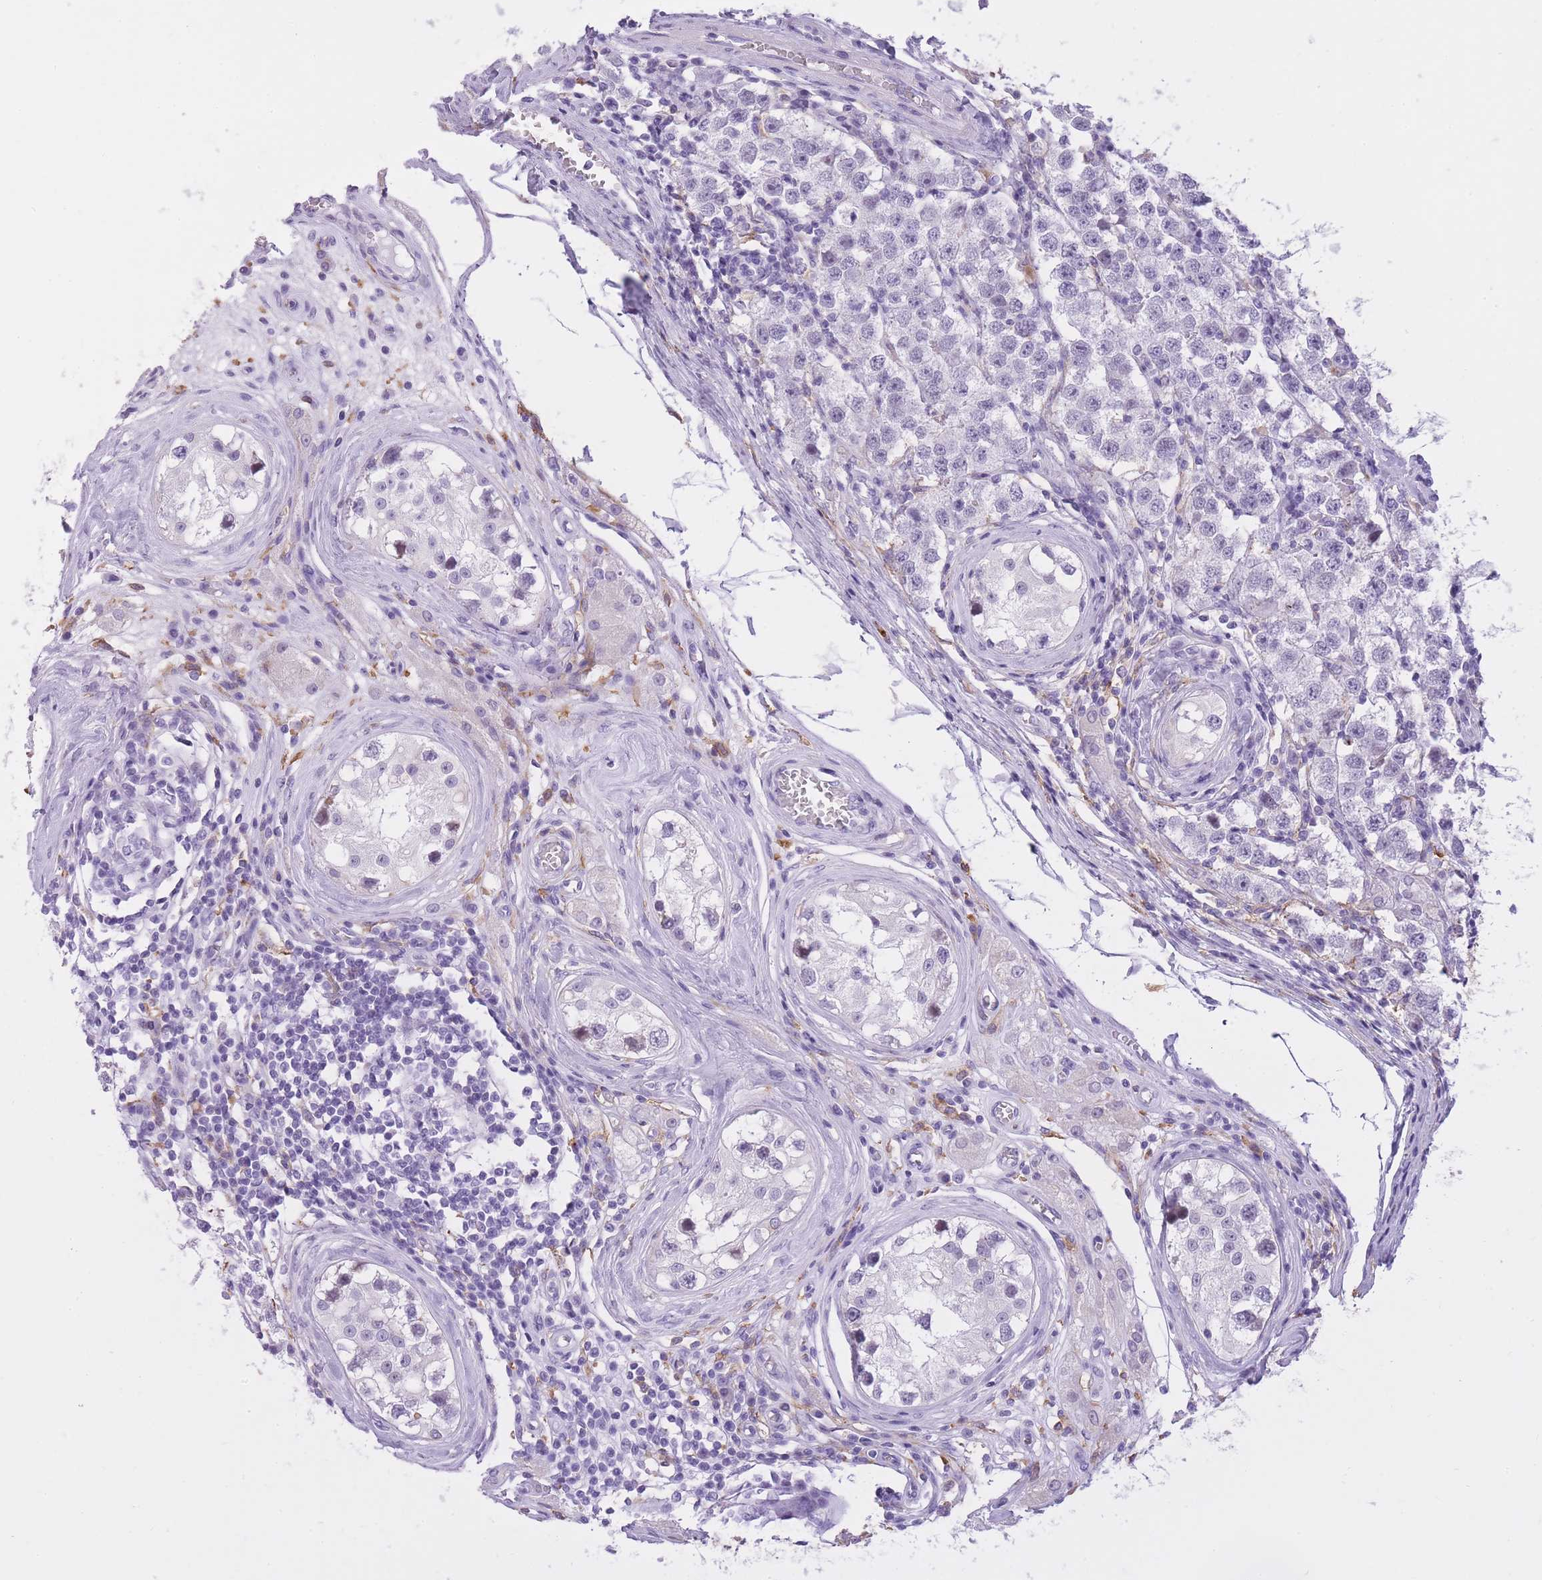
{"staining": {"intensity": "negative", "quantity": "none", "location": "none"}, "tissue": "testis cancer", "cell_type": "Tumor cells", "image_type": "cancer", "snomed": [{"axis": "morphology", "description": "Seminoma, NOS"}, {"axis": "topography", "description": "Testis"}], "caption": "Seminoma (testis) stained for a protein using IHC shows no positivity tumor cells.", "gene": "RADX", "patient": {"sex": "male", "age": 34}}